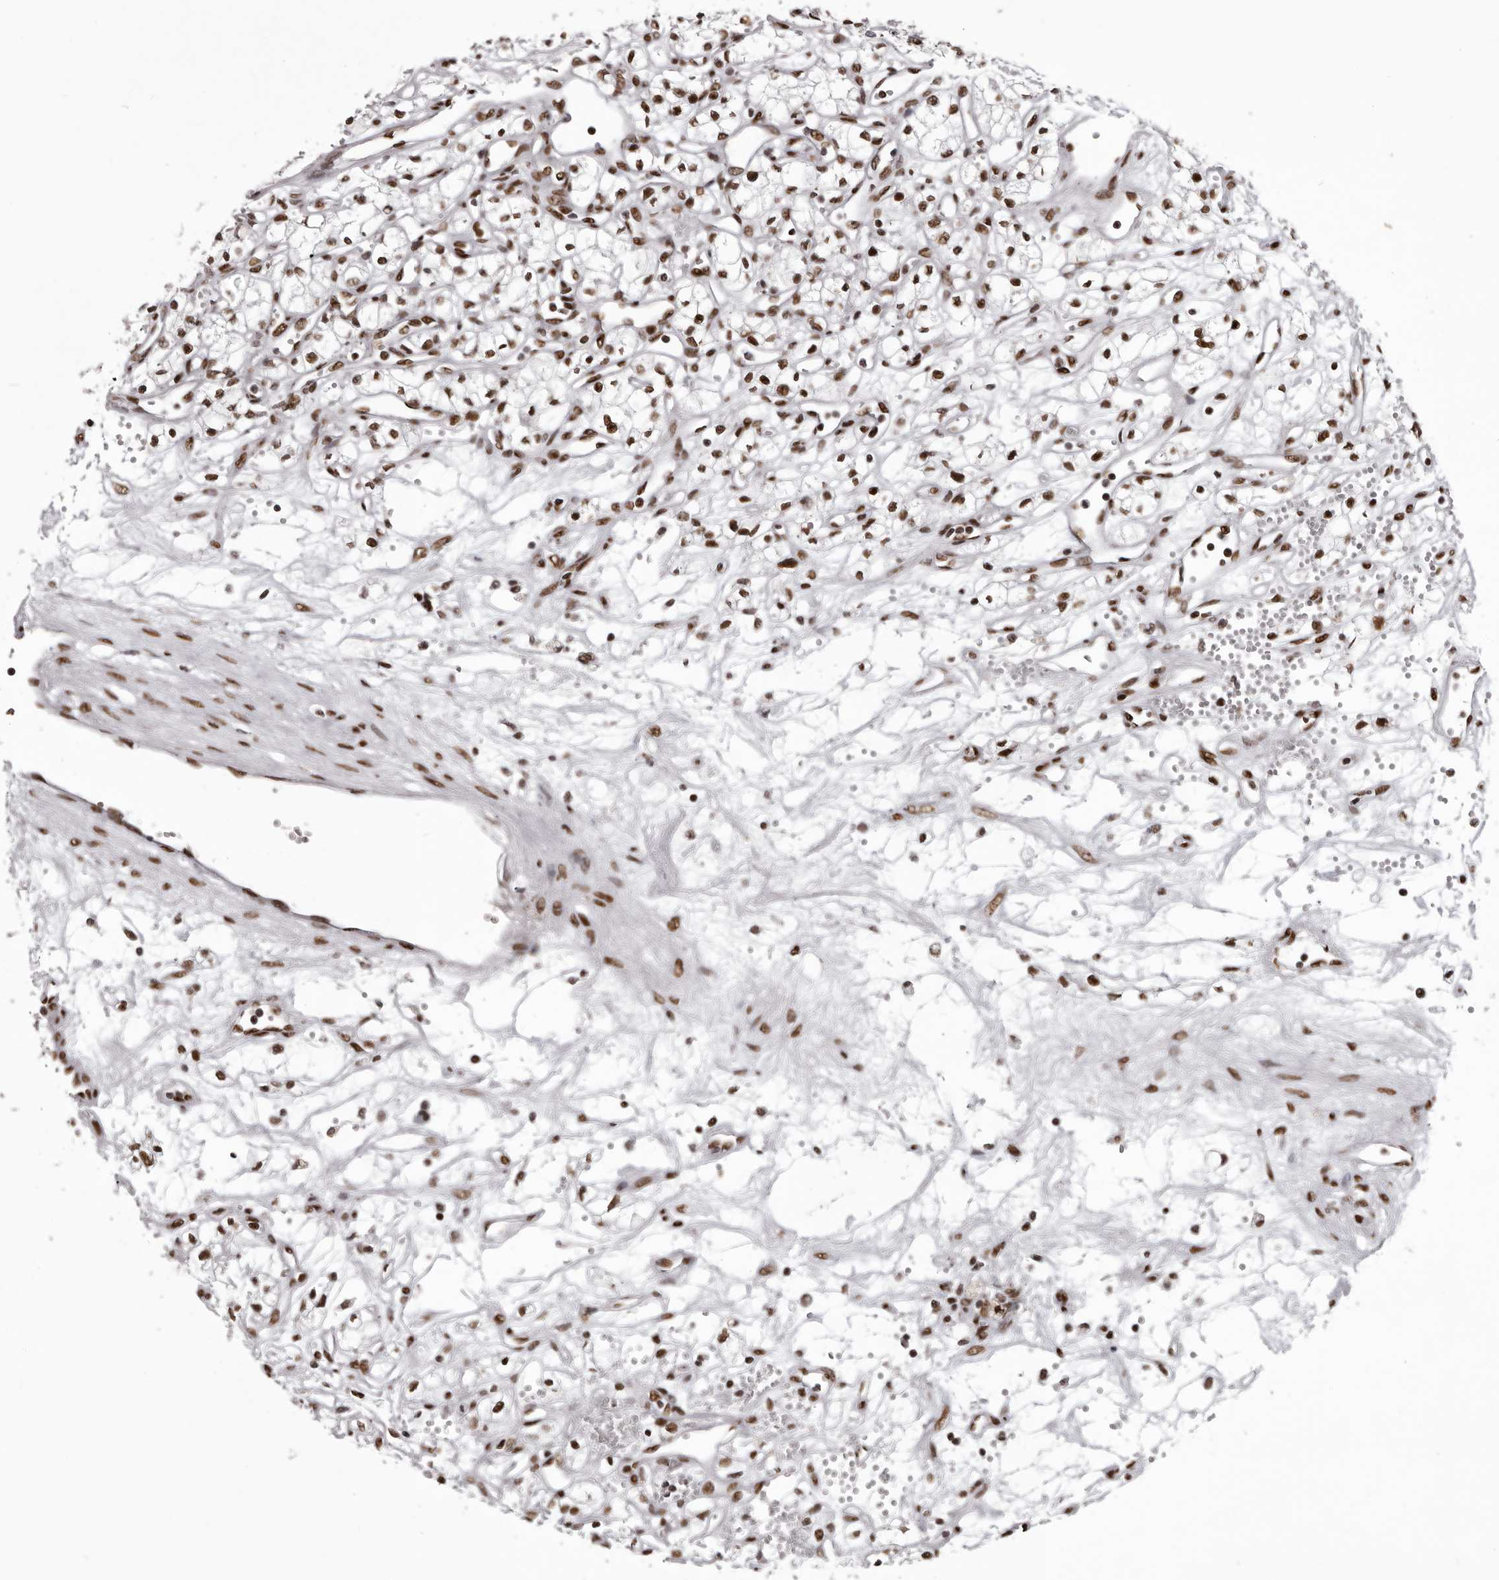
{"staining": {"intensity": "strong", "quantity": ">75%", "location": "nuclear"}, "tissue": "renal cancer", "cell_type": "Tumor cells", "image_type": "cancer", "snomed": [{"axis": "morphology", "description": "Adenocarcinoma, NOS"}, {"axis": "topography", "description": "Kidney"}], "caption": "Immunohistochemical staining of human renal cancer (adenocarcinoma) displays high levels of strong nuclear protein staining in approximately >75% of tumor cells. (DAB IHC, brown staining for protein, blue staining for nuclei).", "gene": "NUMA1", "patient": {"sex": "male", "age": 59}}